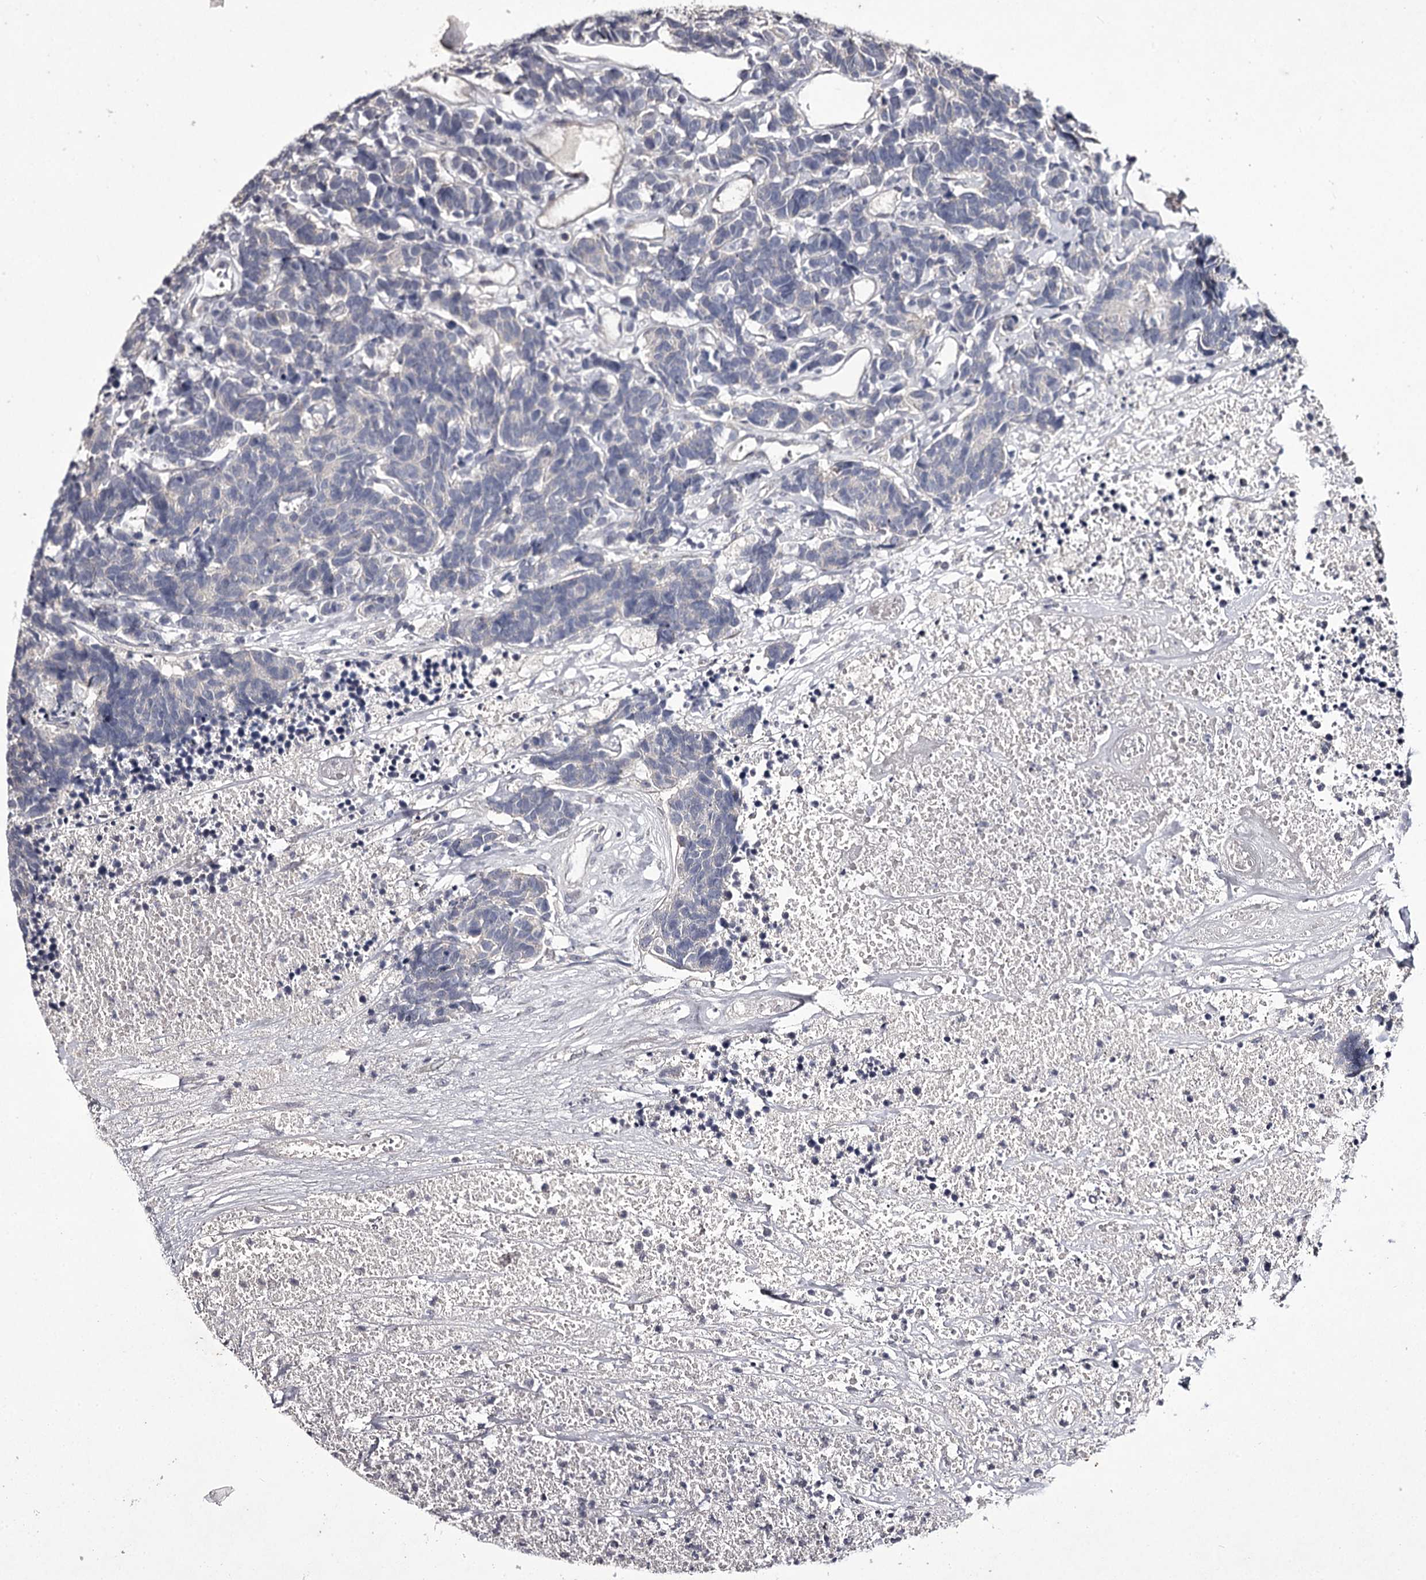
{"staining": {"intensity": "negative", "quantity": "none", "location": "none"}, "tissue": "carcinoid", "cell_type": "Tumor cells", "image_type": "cancer", "snomed": [{"axis": "morphology", "description": "Carcinoma, NOS"}, {"axis": "morphology", "description": "Carcinoid, malignant, NOS"}, {"axis": "topography", "description": "Urinary bladder"}], "caption": "Immunohistochemistry (IHC) photomicrograph of neoplastic tissue: carcinoid stained with DAB (3,3'-diaminobenzidine) displays no significant protein staining in tumor cells.", "gene": "PRM2", "patient": {"sex": "male", "age": 57}}